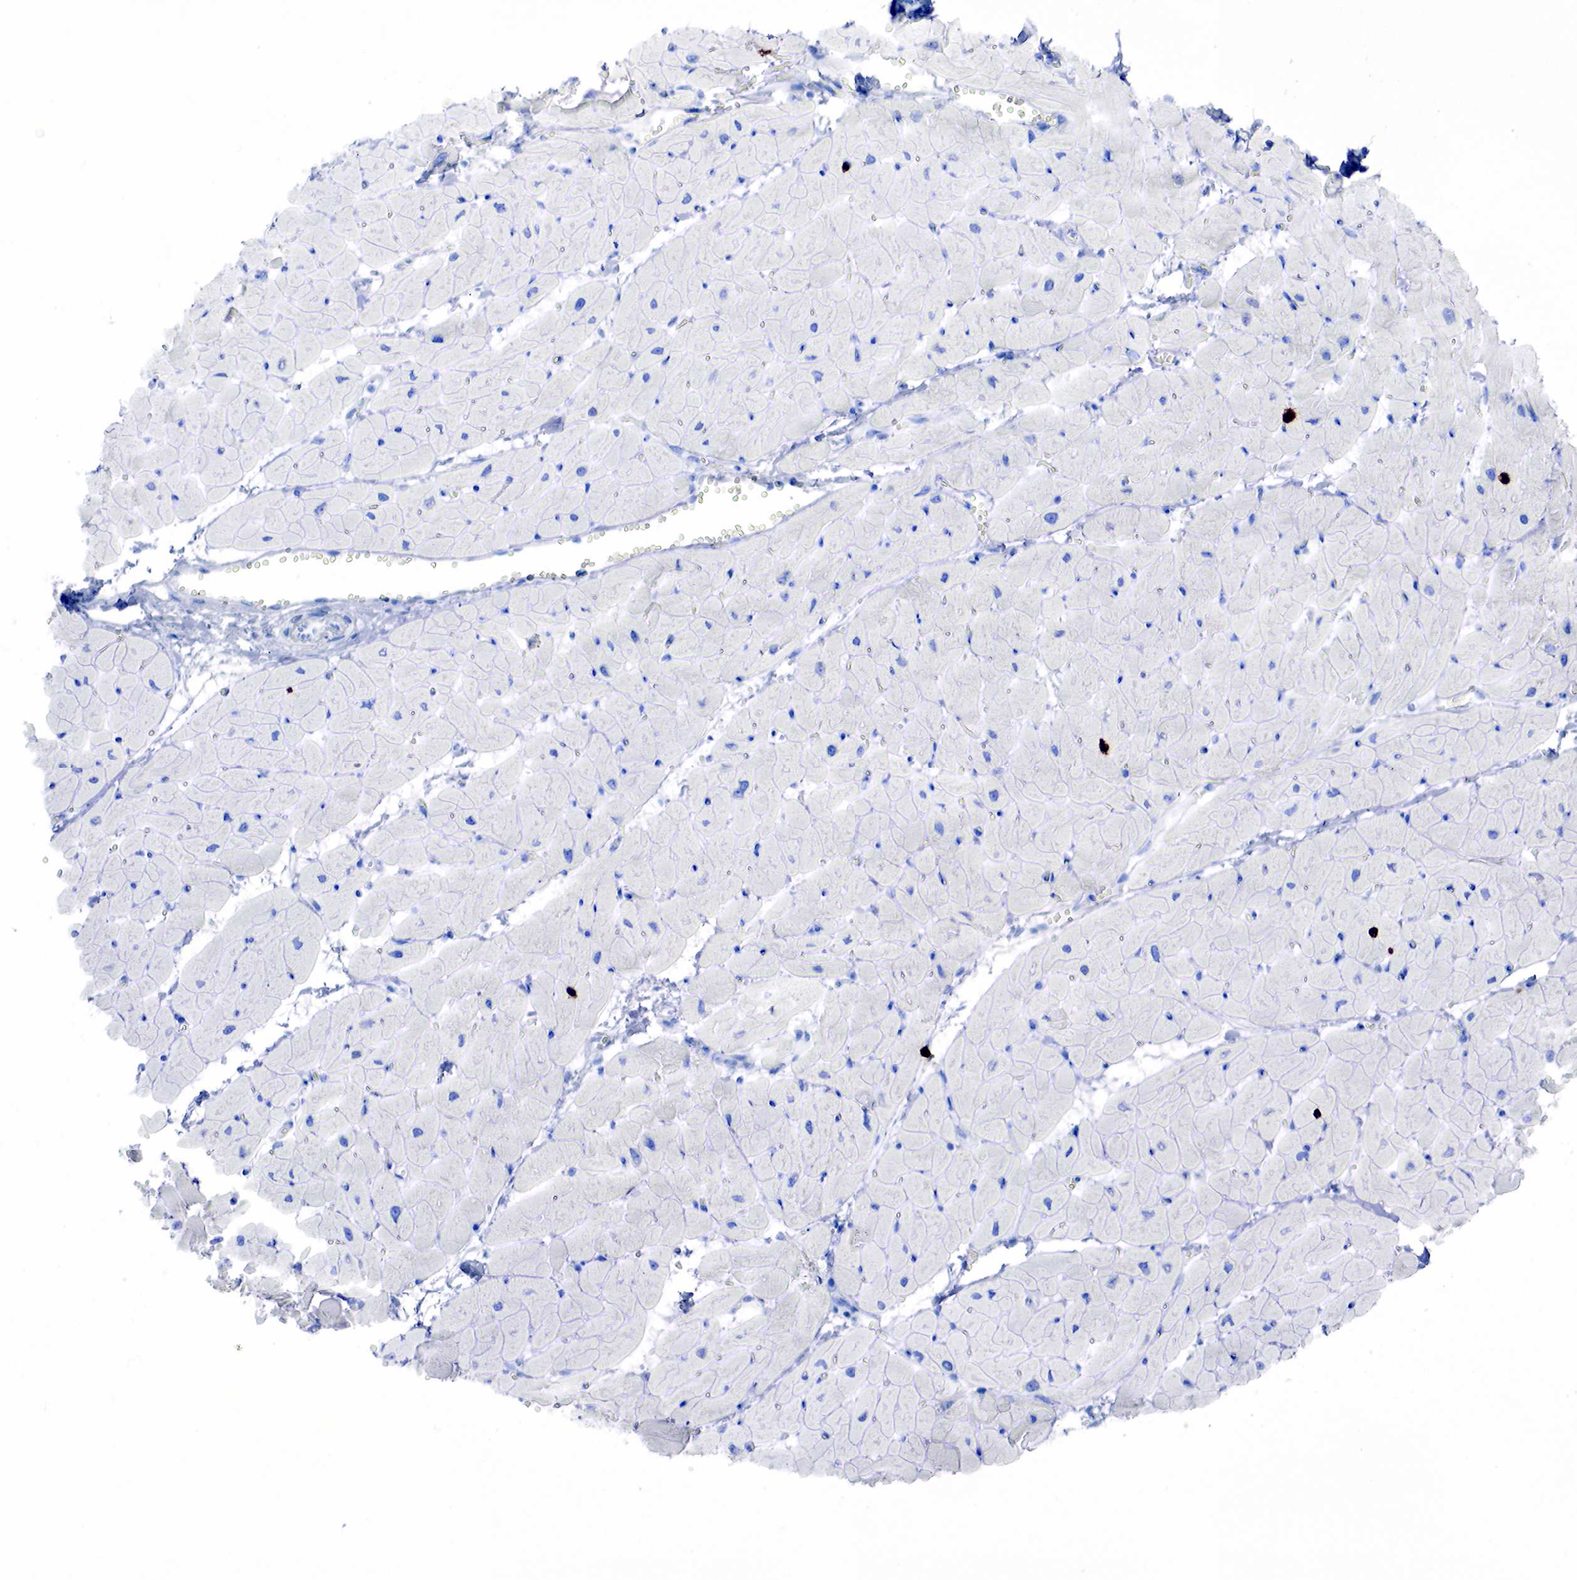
{"staining": {"intensity": "negative", "quantity": "none", "location": "none"}, "tissue": "heart muscle", "cell_type": "Cardiomyocytes", "image_type": "normal", "snomed": [{"axis": "morphology", "description": "Normal tissue, NOS"}, {"axis": "topography", "description": "Heart"}], "caption": "Protein analysis of benign heart muscle displays no significant expression in cardiomyocytes.", "gene": "FUT4", "patient": {"sex": "female", "age": 19}}